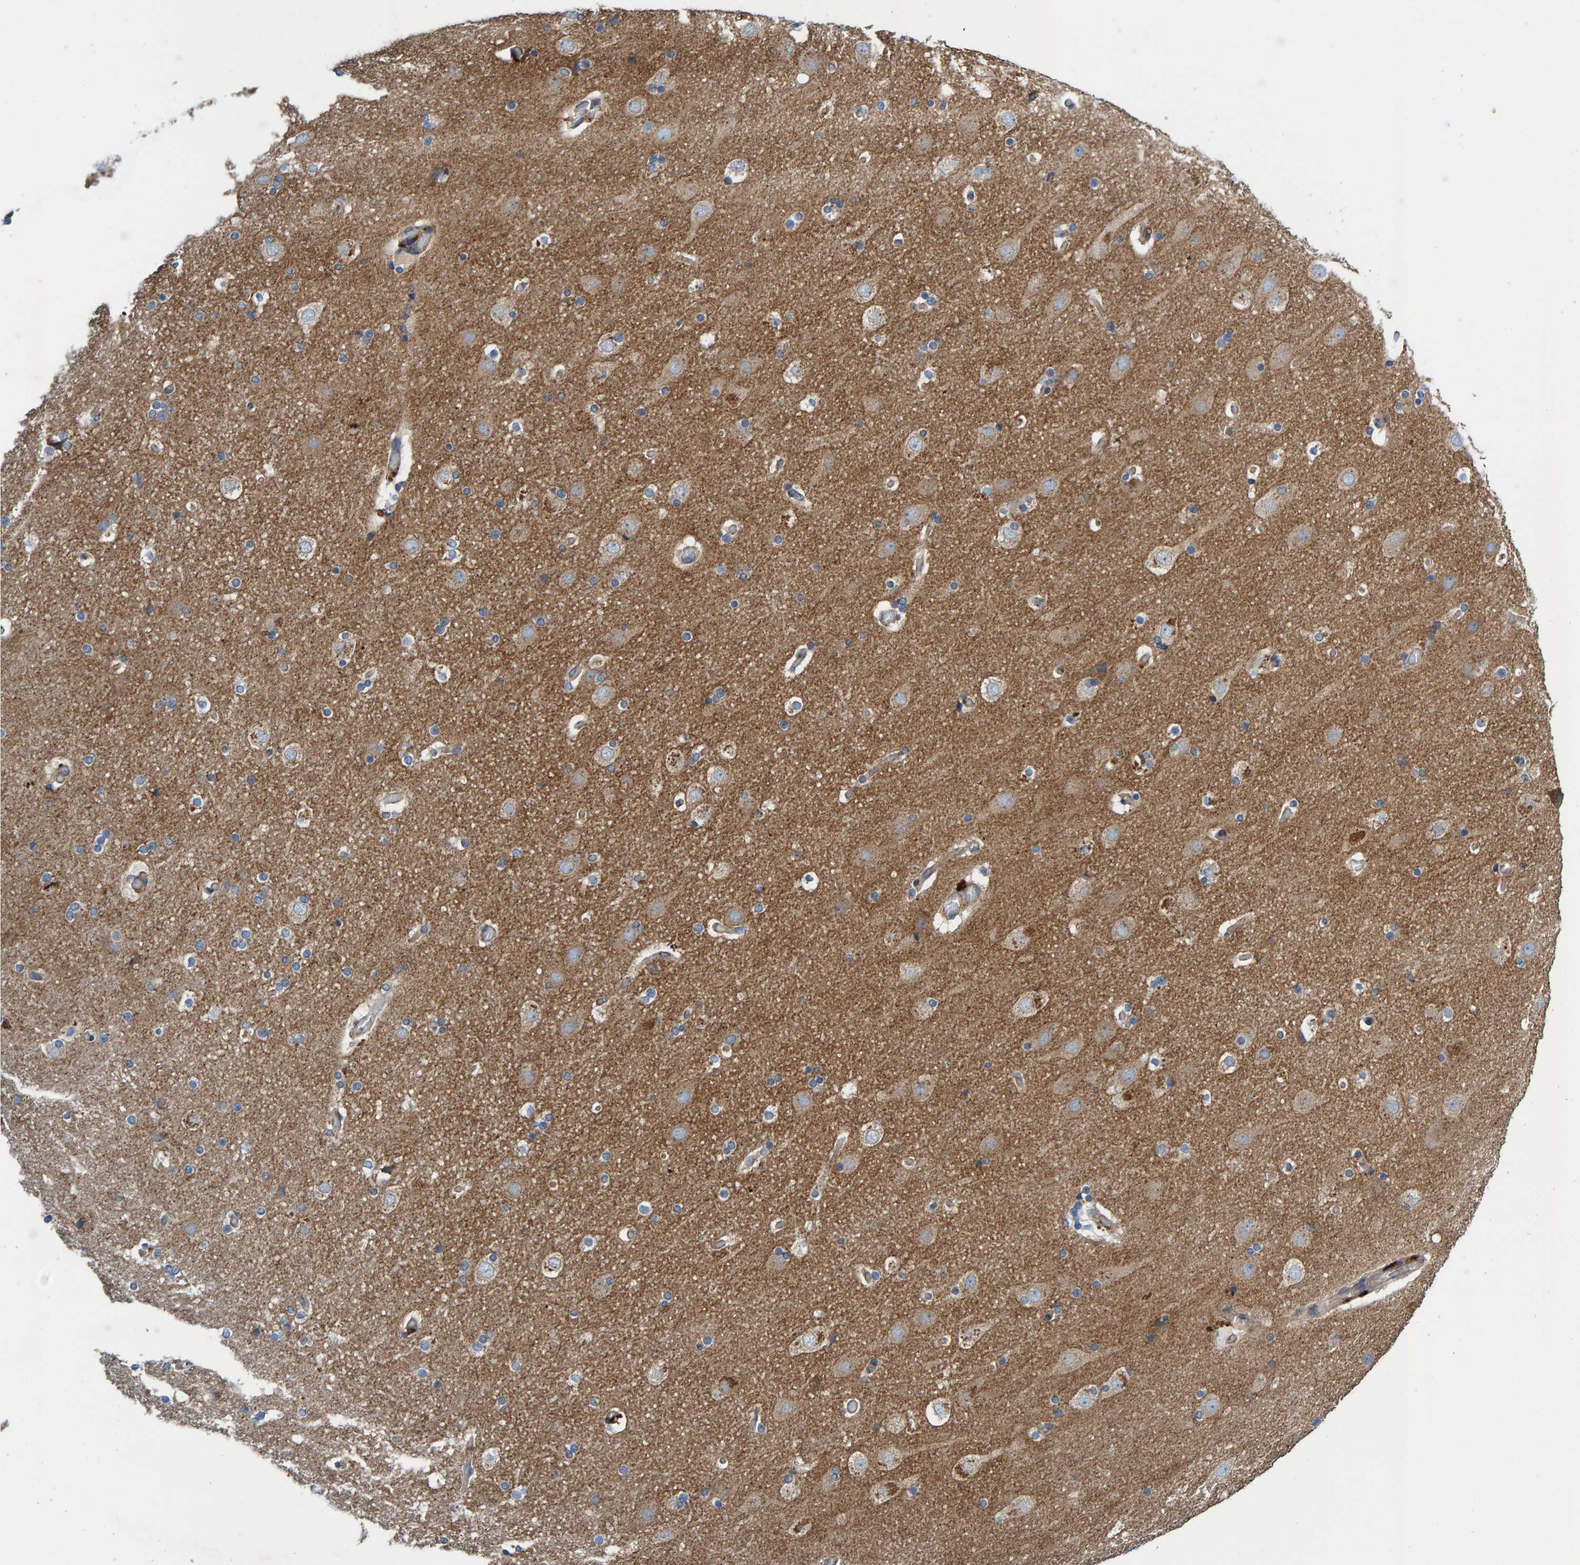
{"staining": {"intensity": "negative", "quantity": "none", "location": "none"}, "tissue": "cerebral cortex", "cell_type": "Endothelial cells", "image_type": "normal", "snomed": [{"axis": "morphology", "description": "Normal tissue, NOS"}, {"axis": "topography", "description": "Cerebral cortex"}], "caption": "Endothelial cells show no significant positivity in benign cerebral cortex. The staining was performed using DAB to visualize the protein expression in brown, while the nuclei were stained in blue with hematoxylin (Magnification: 20x).", "gene": "MKLN1", "patient": {"sex": "male", "age": 57}}